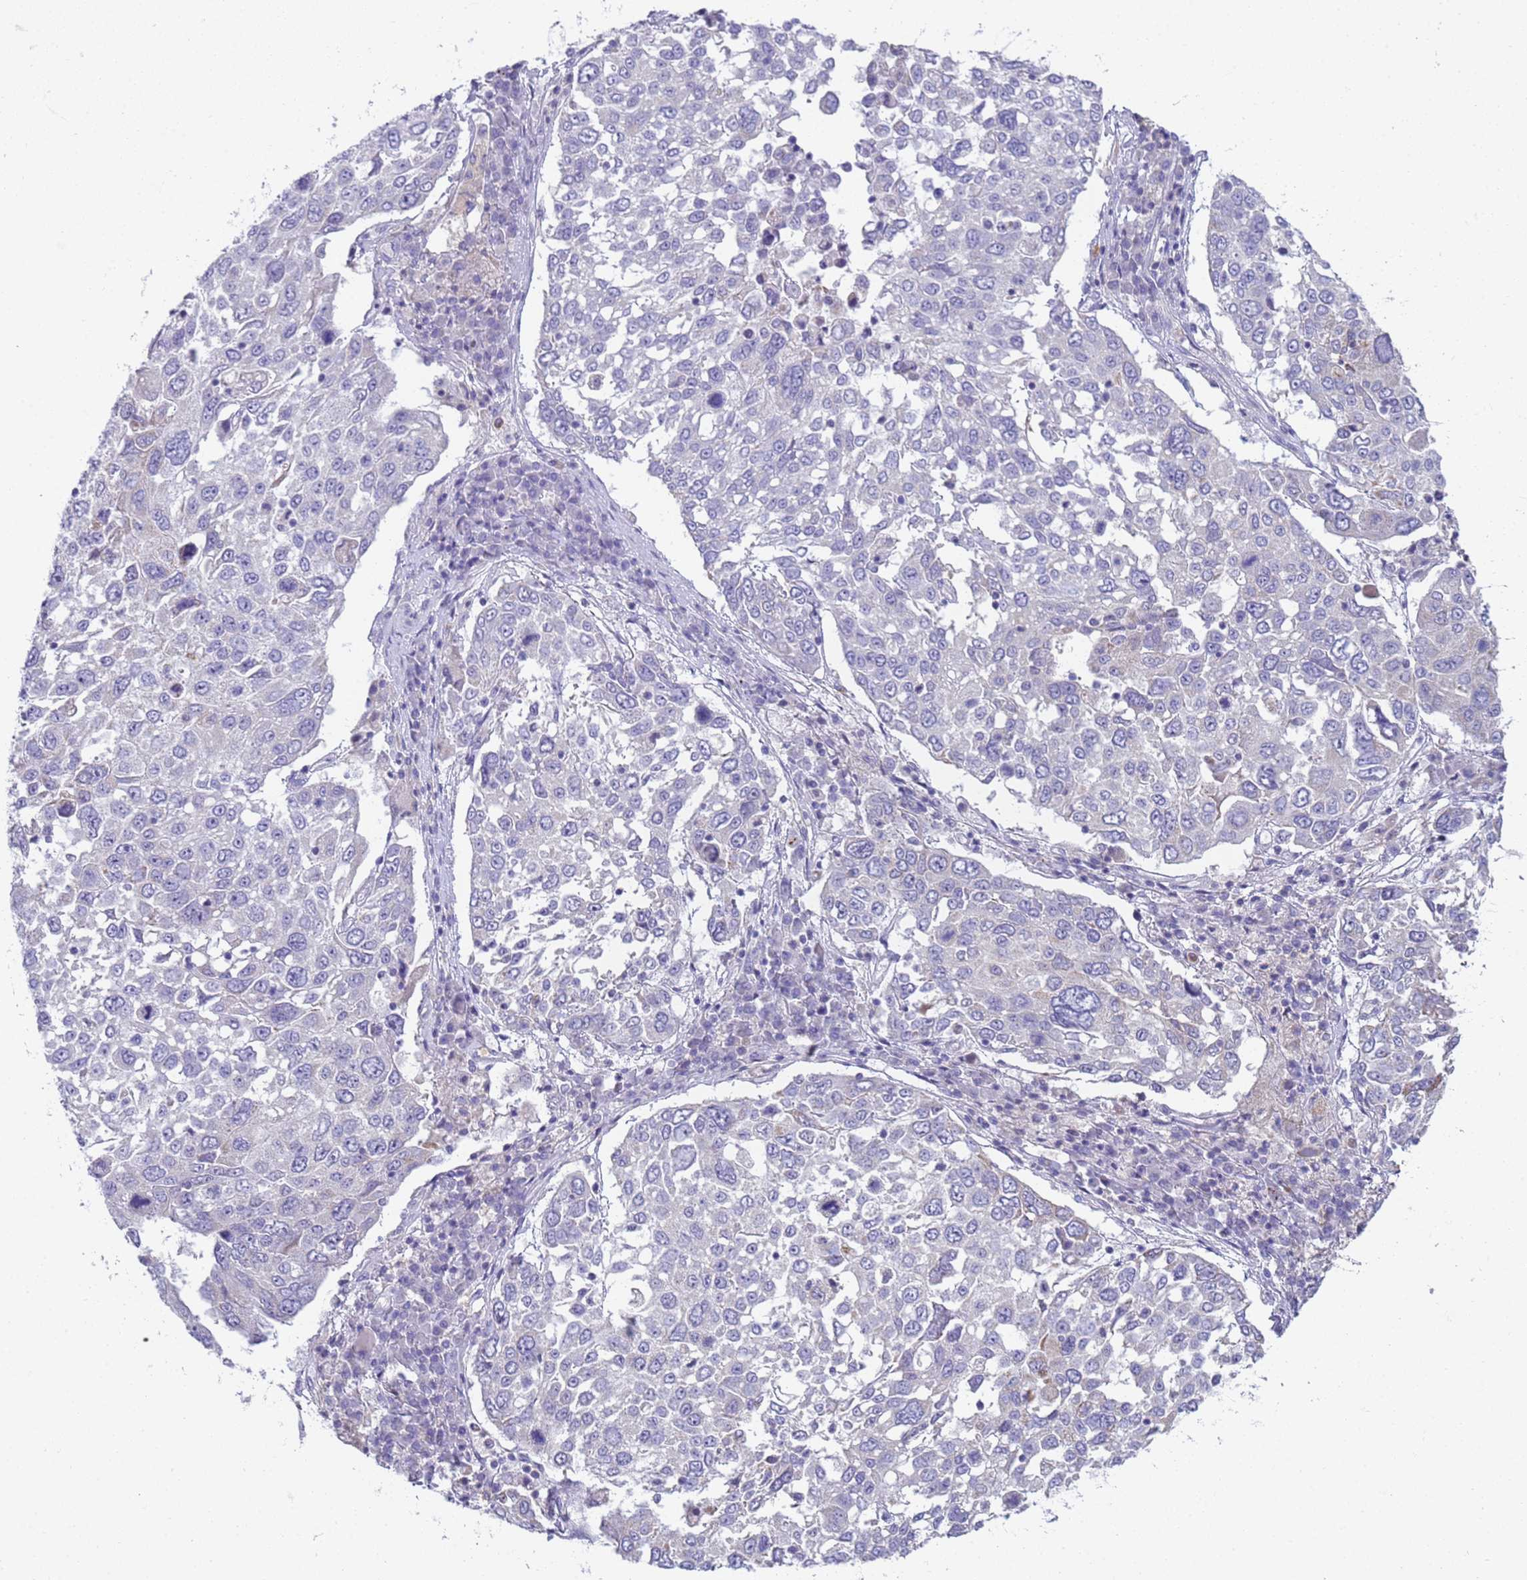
{"staining": {"intensity": "negative", "quantity": "none", "location": "none"}, "tissue": "lung cancer", "cell_type": "Tumor cells", "image_type": "cancer", "snomed": [{"axis": "morphology", "description": "Squamous cell carcinoma, NOS"}, {"axis": "topography", "description": "Lung"}], "caption": "This is an immunohistochemistry histopathology image of human squamous cell carcinoma (lung). There is no positivity in tumor cells.", "gene": "CR1", "patient": {"sex": "male", "age": 65}}